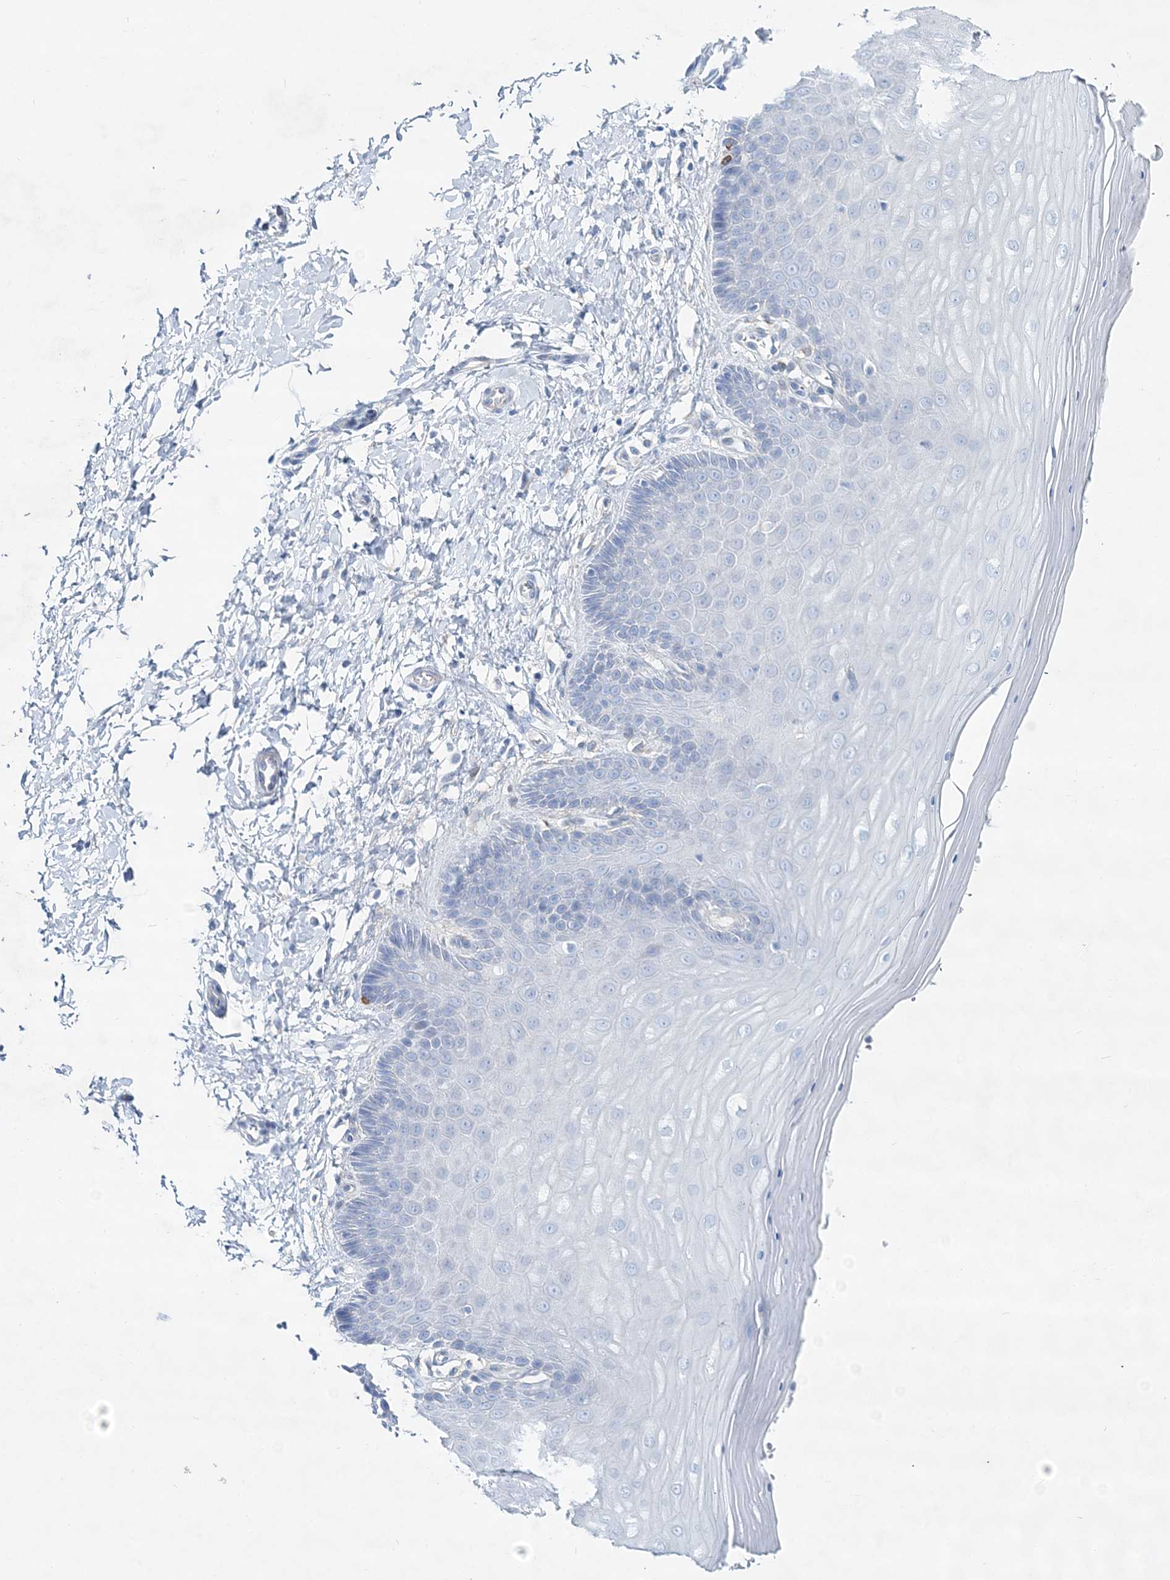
{"staining": {"intensity": "moderate", "quantity": ">75%", "location": "cytoplasmic/membranous"}, "tissue": "cervix", "cell_type": "Glandular cells", "image_type": "normal", "snomed": [{"axis": "morphology", "description": "Normal tissue, NOS"}, {"axis": "topography", "description": "Cervix"}], "caption": "This photomicrograph demonstrates IHC staining of benign human cervix, with medium moderate cytoplasmic/membranous positivity in approximately >75% of glandular cells.", "gene": "ADGRL1", "patient": {"sex": "female", "age": 55}}